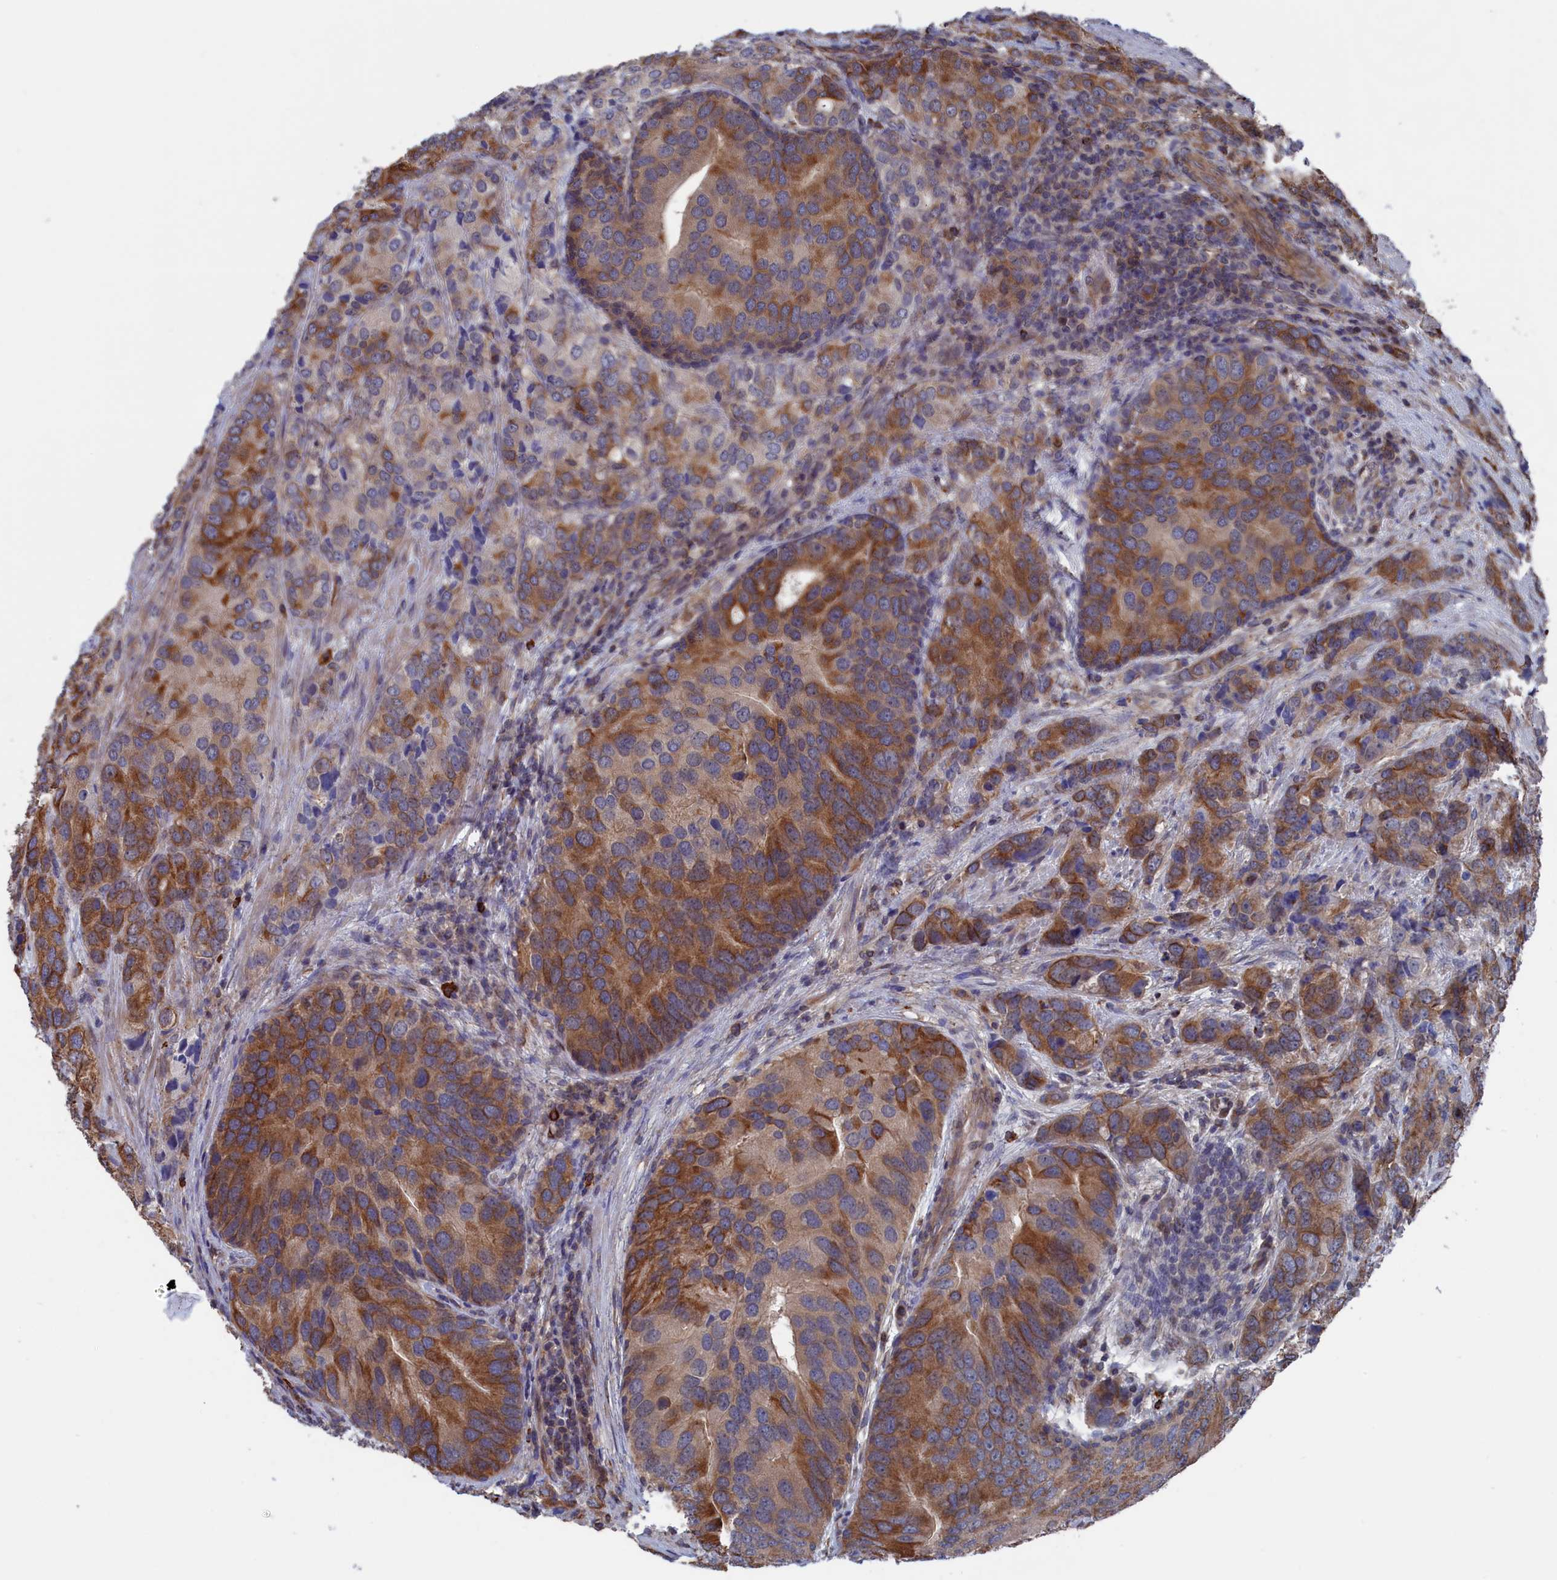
{"staining": {"intensity": "moderate", "quantity": ">75%", "location": "cytoplasmic/membranous"}, "tissue": "prostate cancer", "cell_type": "Tumor cells", "image_type": "cancer", "snomed": [{"axis": "morphology", "description": "Adenocarcinoma, High grade"}, {"axis": "topography", "description": "Prostate"}], "caption": "The immunohistochemical stain highlights moderate cytoplasmic/membranous expression in tumor cells of adenocarcinoma (high-grade) (prostate) tissue.", "gene": "NUTF2", "patient": {"sex": "male", "age": 62}}